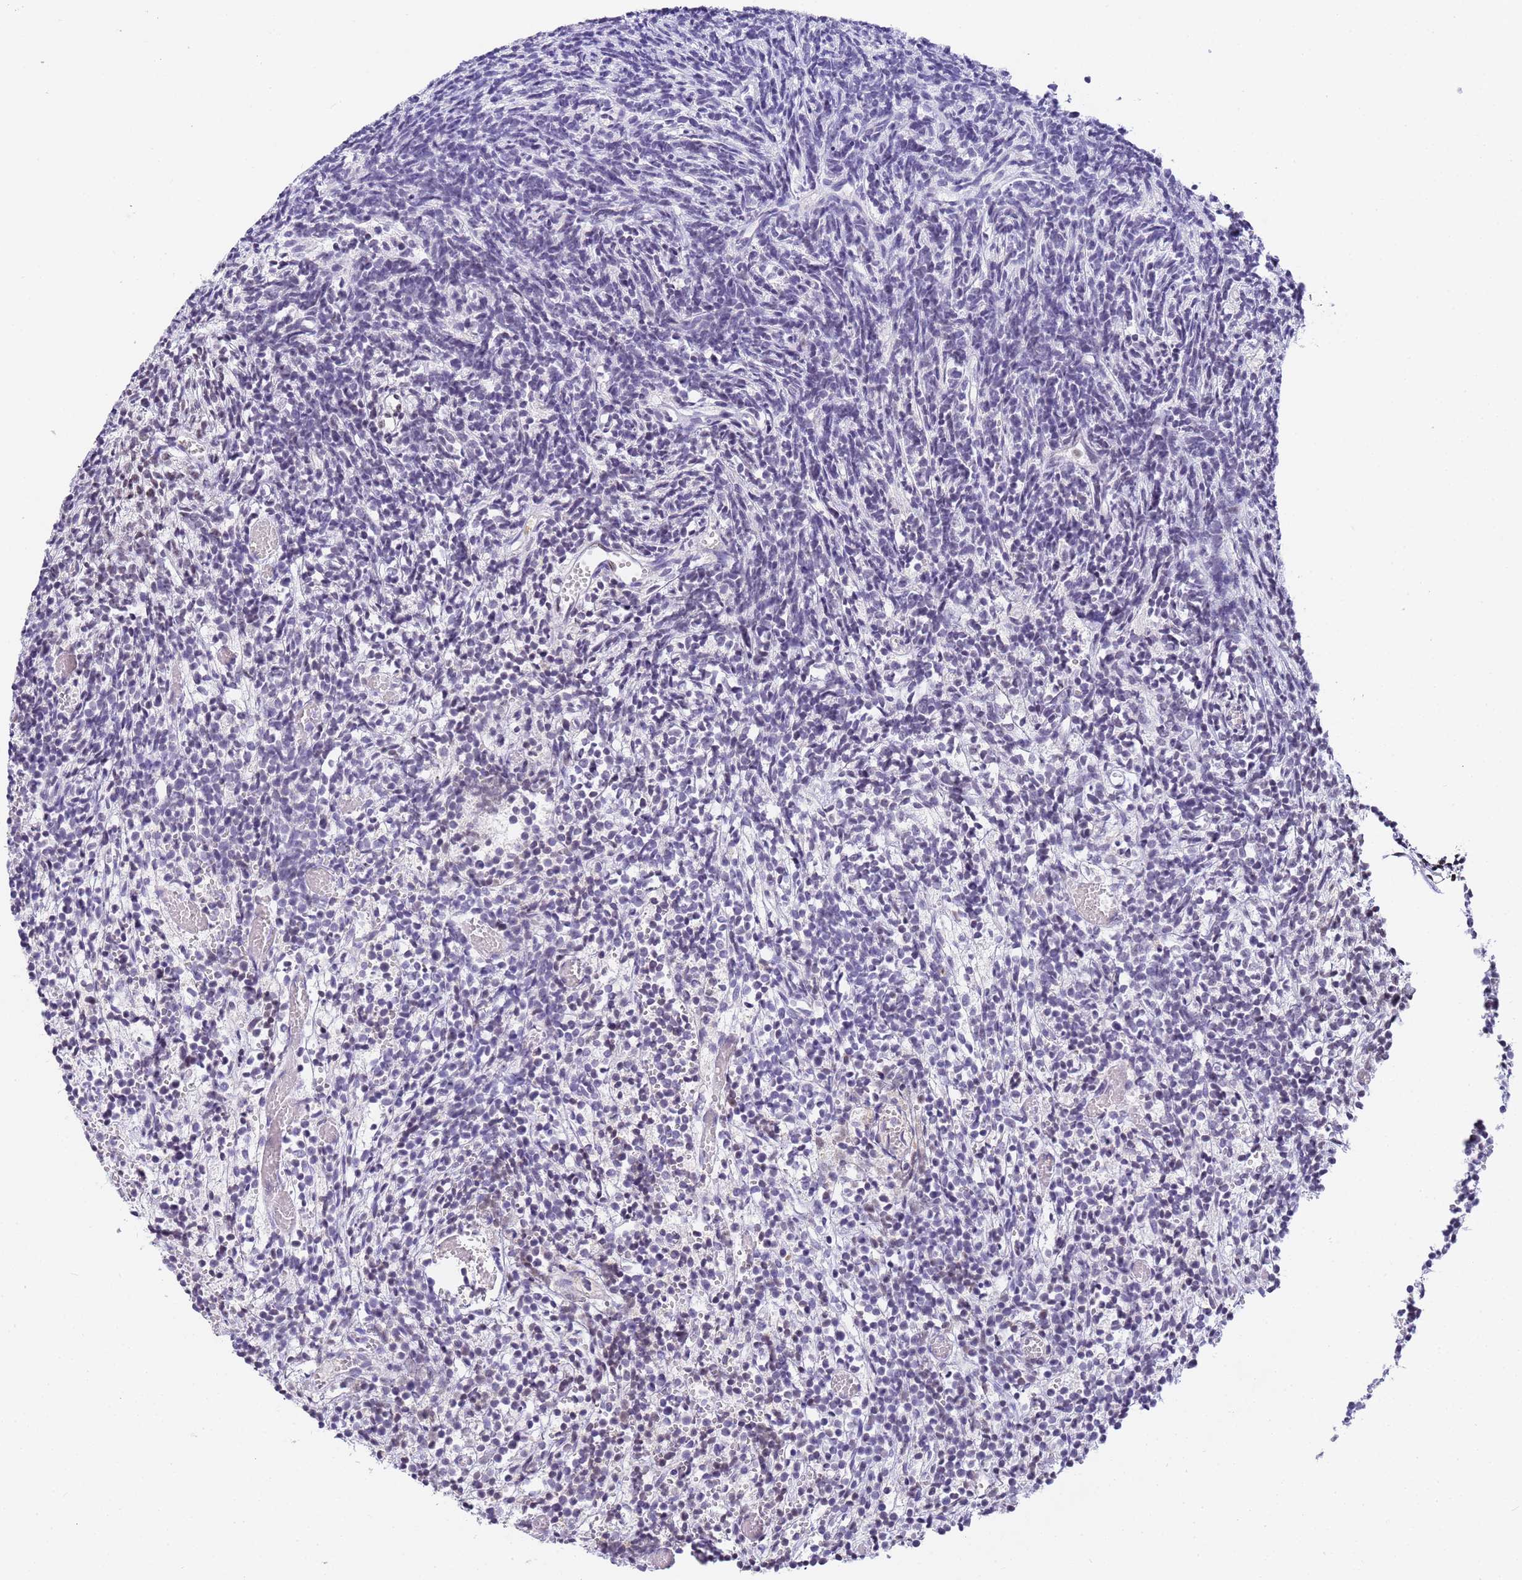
{"staining": {"intensity": "negative", "quantity": "none", "location": "none"}, "tissue": "glioma", "cell_type": "Tumor cells", "image_type": "cancer", "snomed": [{"axis": "morphology", "description": "Glioma, malignant, Low grade"}, {"axis": "topography", "description": "Brain"}], "caption": "DAB (3,3'-diaminobenzidine) immunohistochemical staining of glioma shows no significant positivity in tumor cells. The staining was performed using DAB (3,3'-diaminobenzidine) to visualize the protein expression in brown, while the nuclei were stained in blue with hematoxylin (Magnification: 20x).", "gene": "CFHR2", "patient": {"sex": "female", "age": 1}}